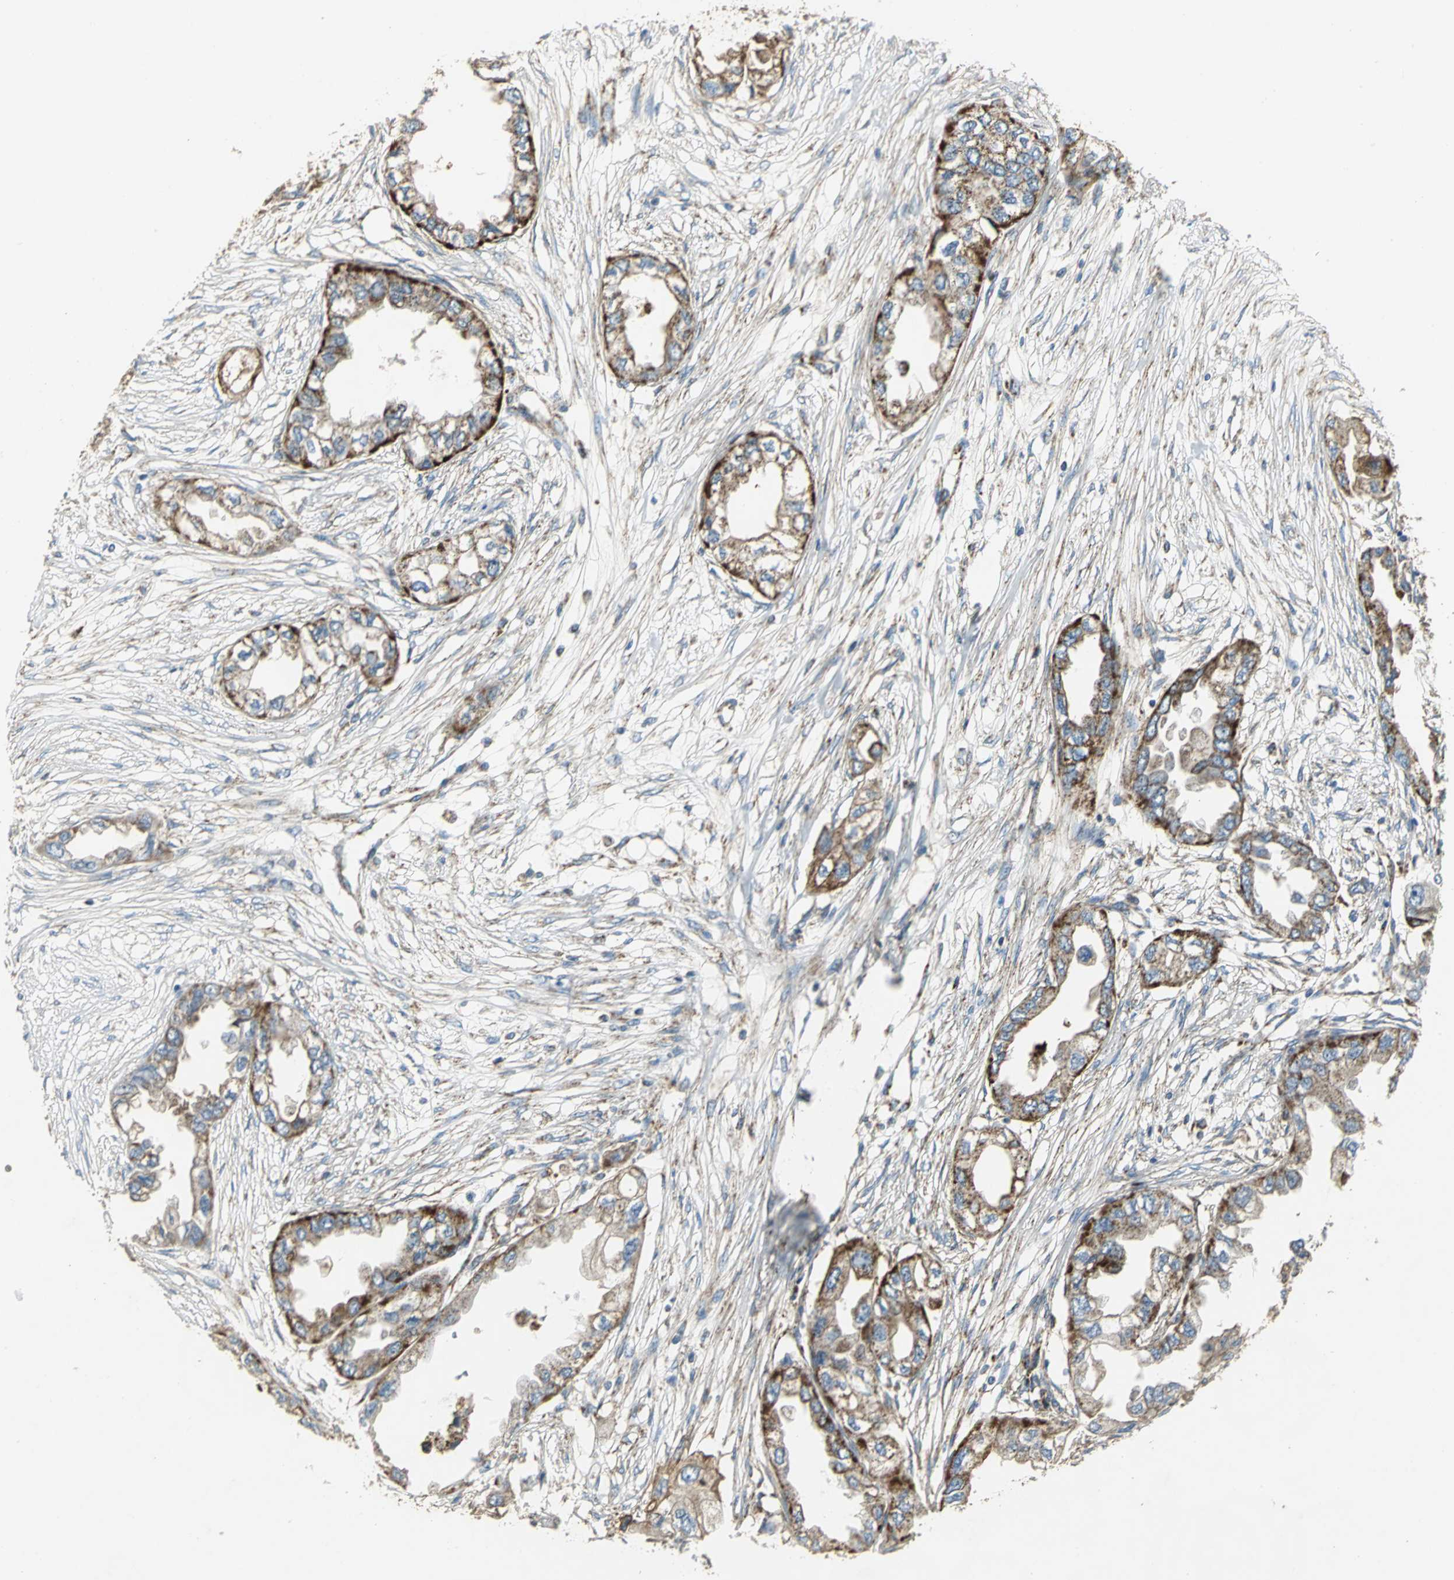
{"staining": {"intensity": "strong", "quantity": ">75%", "location": "cytoplasmic/membranous"}, "tissue": "endometrial cancer", "cell_type": "Tumor cells", "image_type": "cancer", "snomed": [{"axis": "morphology", "description": "Adenocarcinoma, NOS"}, {"axis": "topography", "description": "Endometrium"}], "caption": "Immunohistochemical staining of human endometrial adenocarcinoma exhibits strong cytoplasmic/membranous protein expression in approximately >75% of tumor cells.", "gene": "NDUFB5", "patient": {"sex": "female", "age": 67}}